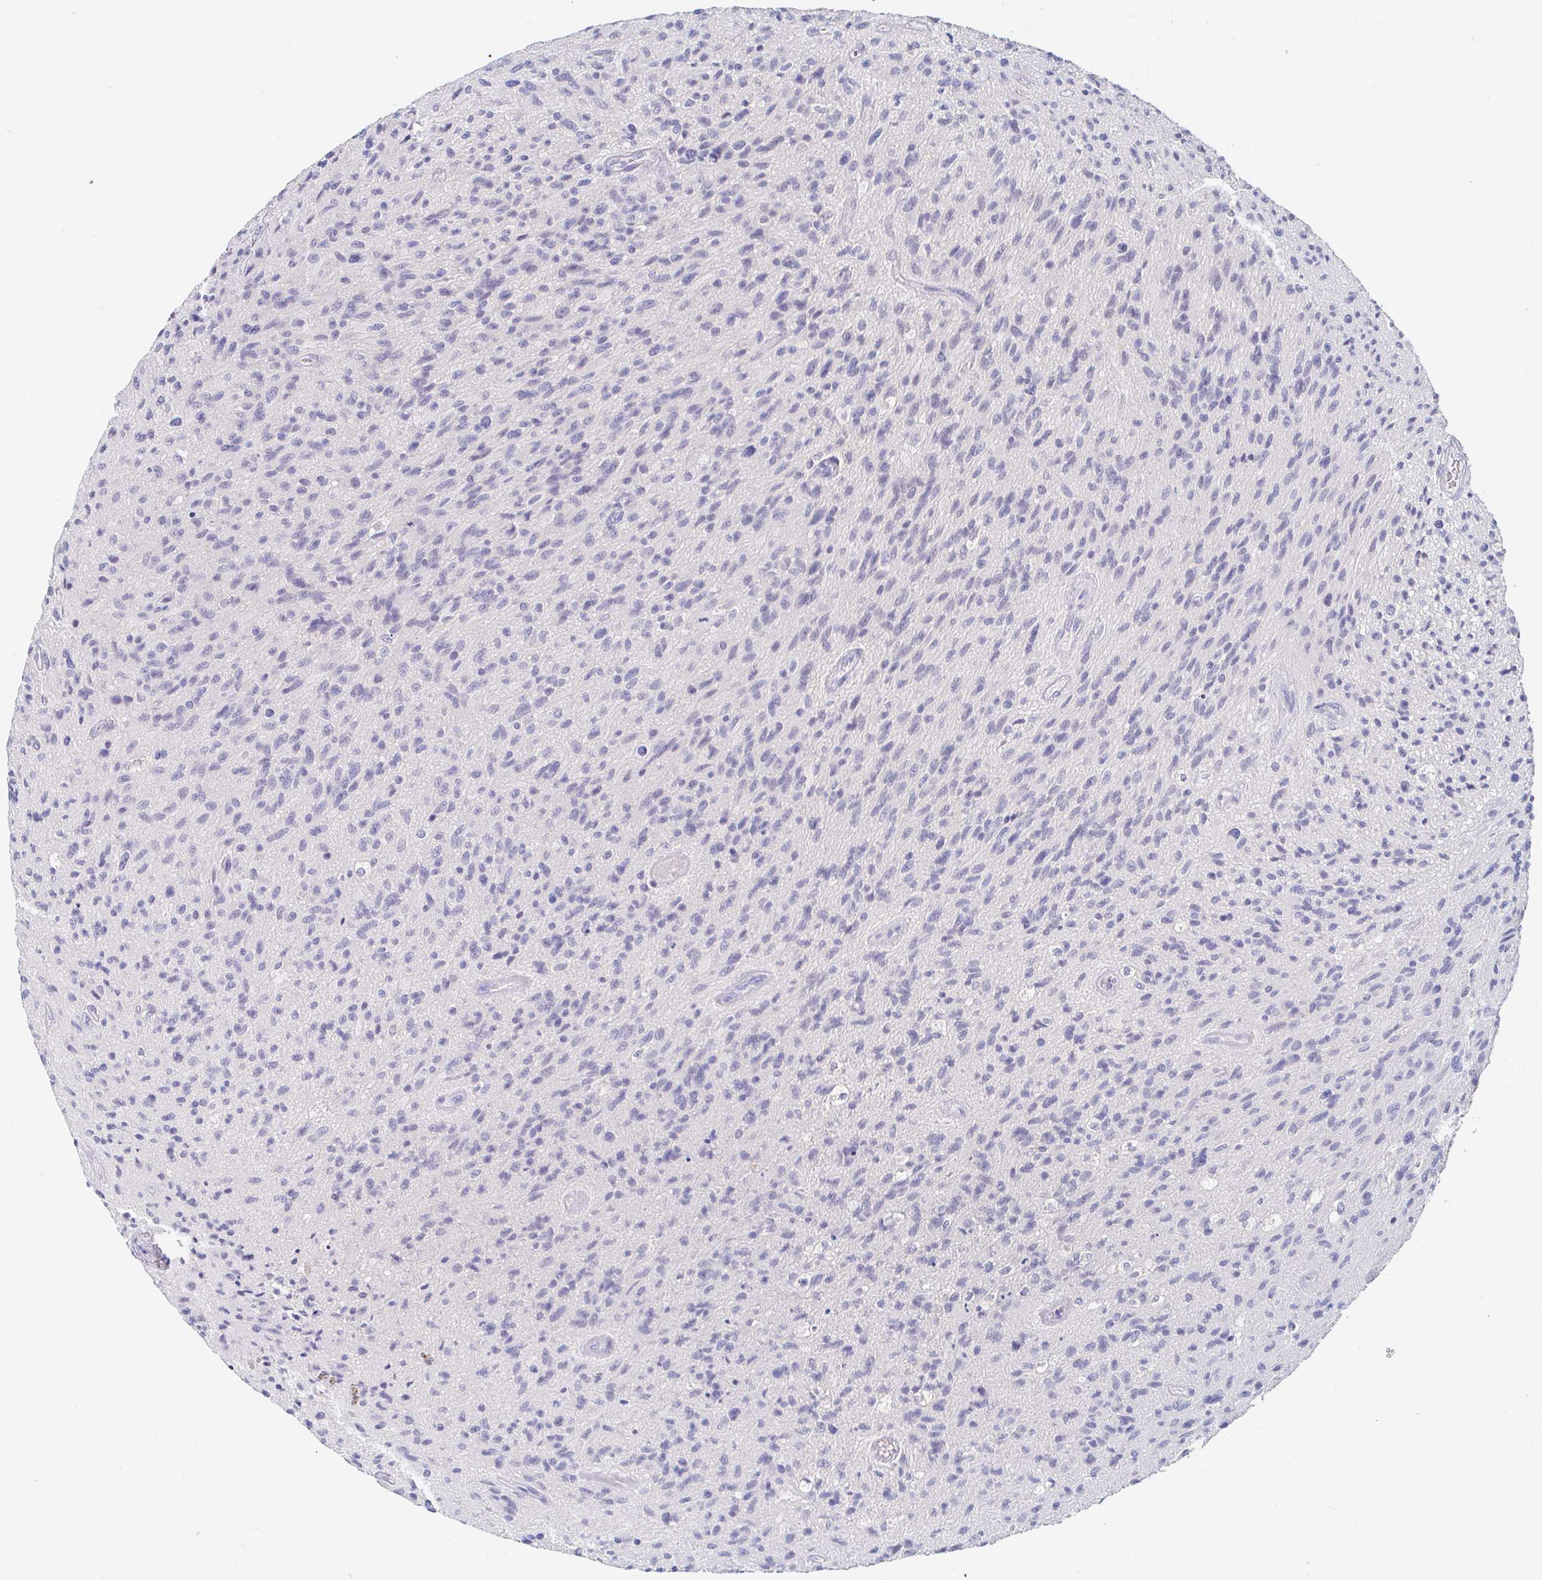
{"staining": {"intensity": "negative", "quantity": "none", "location": "none"}, "tissue": "glioma", "cell_type": "Tumor cells", "image_type": "cancer", "snomed": [{"axis": "morphology", "description": "Glioma, malignant, High grade"}, {"axis": "topography", "description": "Brain"}], "caption": "This micrograph is of glioma stained with IHC to label a protein in brown with the nuclei are counter-stained blue. There is no expression in tumor cells.", "gene": "PDE6B", "patient": {"sex": "male", "age": 54}}